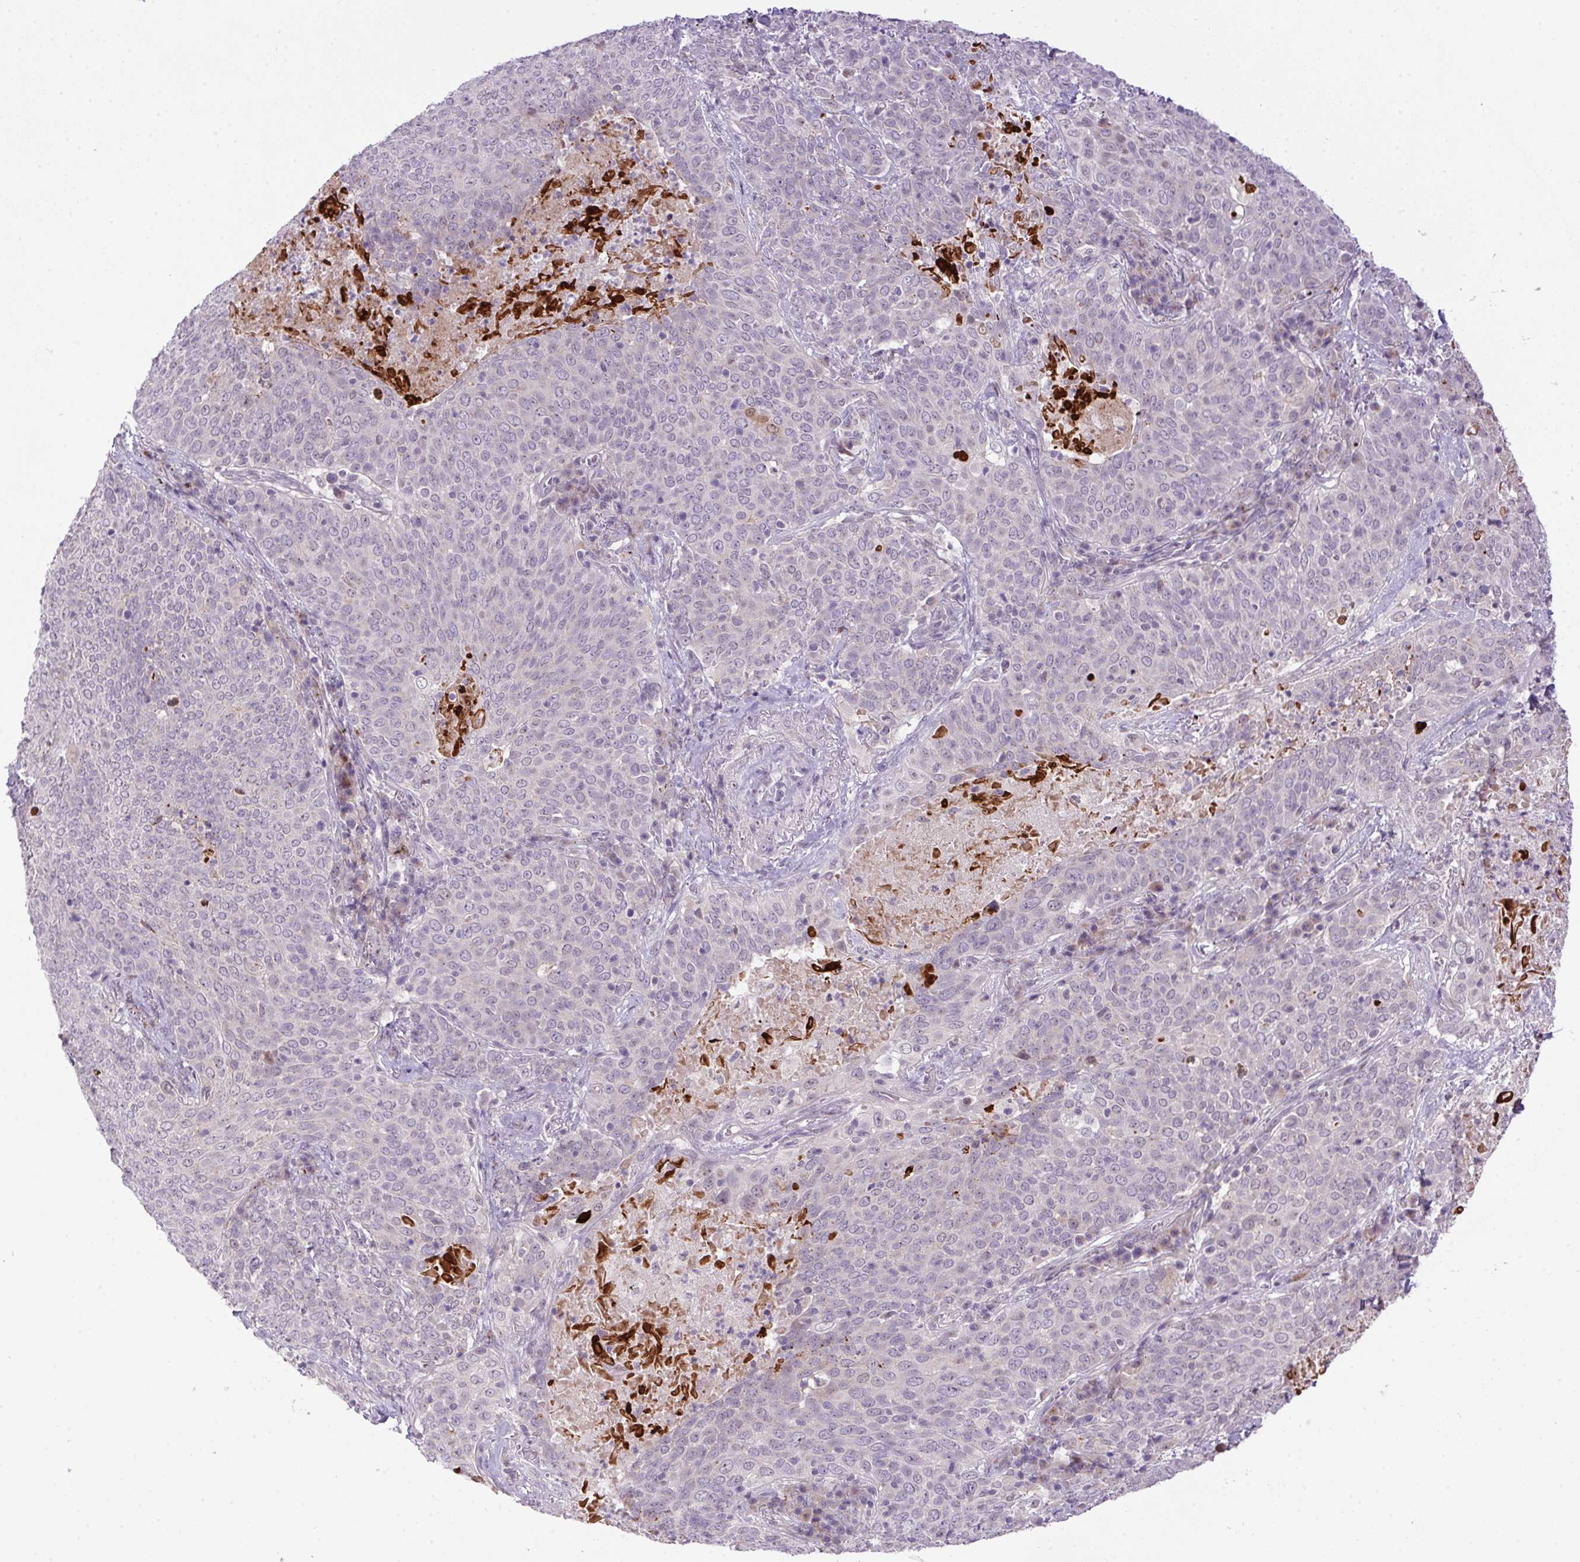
{"staining": {"intensity": "negative", "quantity": "none", "location": "none"}, "tissue": "lung cancer", "cell_type": "Tumor cells", "image_type": "cancer", "snomed": [{"axis": "morphology", "description": "Squamous cell carcinoma, NOS"}, {"axis": "topography", "description": "Lung"}], "caption": "This is an IHC photomicrograph of human lung cancer. There is no positivity in tumor cells.", "gene": "LRRTM1", "patient": {"sex": "male", "age": 82}}